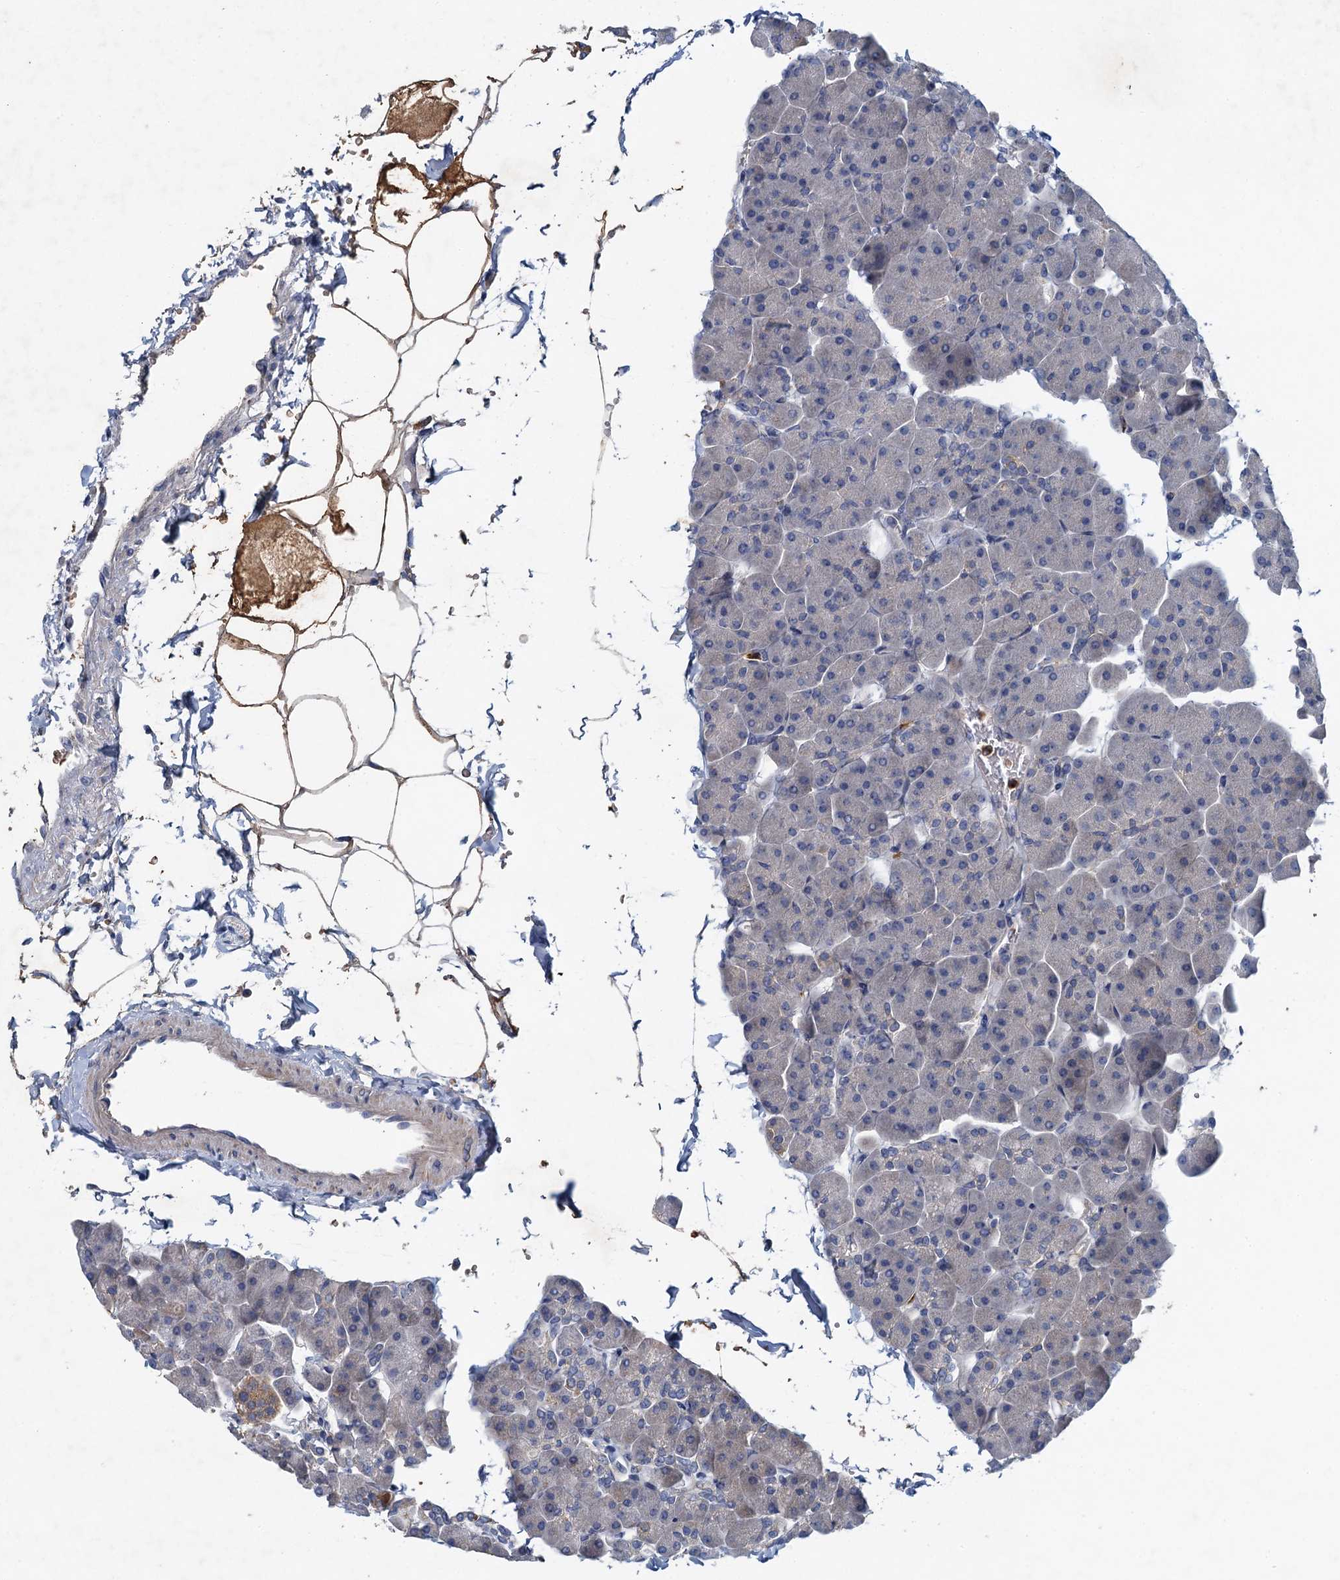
{"staining": {"intensity": "negative", "quantity": "none", "location": "none"}, "tissue": "pancreas", "cell_type": "Exocrine glandular cells", "image_type": "normal", "snomed": [{"axis": "morphology", "description": "Normal tissue, NOS"}, {"axis": "topography", "description": "Pancreas"}], "caption": "The micrograph displays no staining of exocrine glandular cells in normal pancreas.", "gene": "TPCN1", "patient": {"sex": "male", "age": 35}}